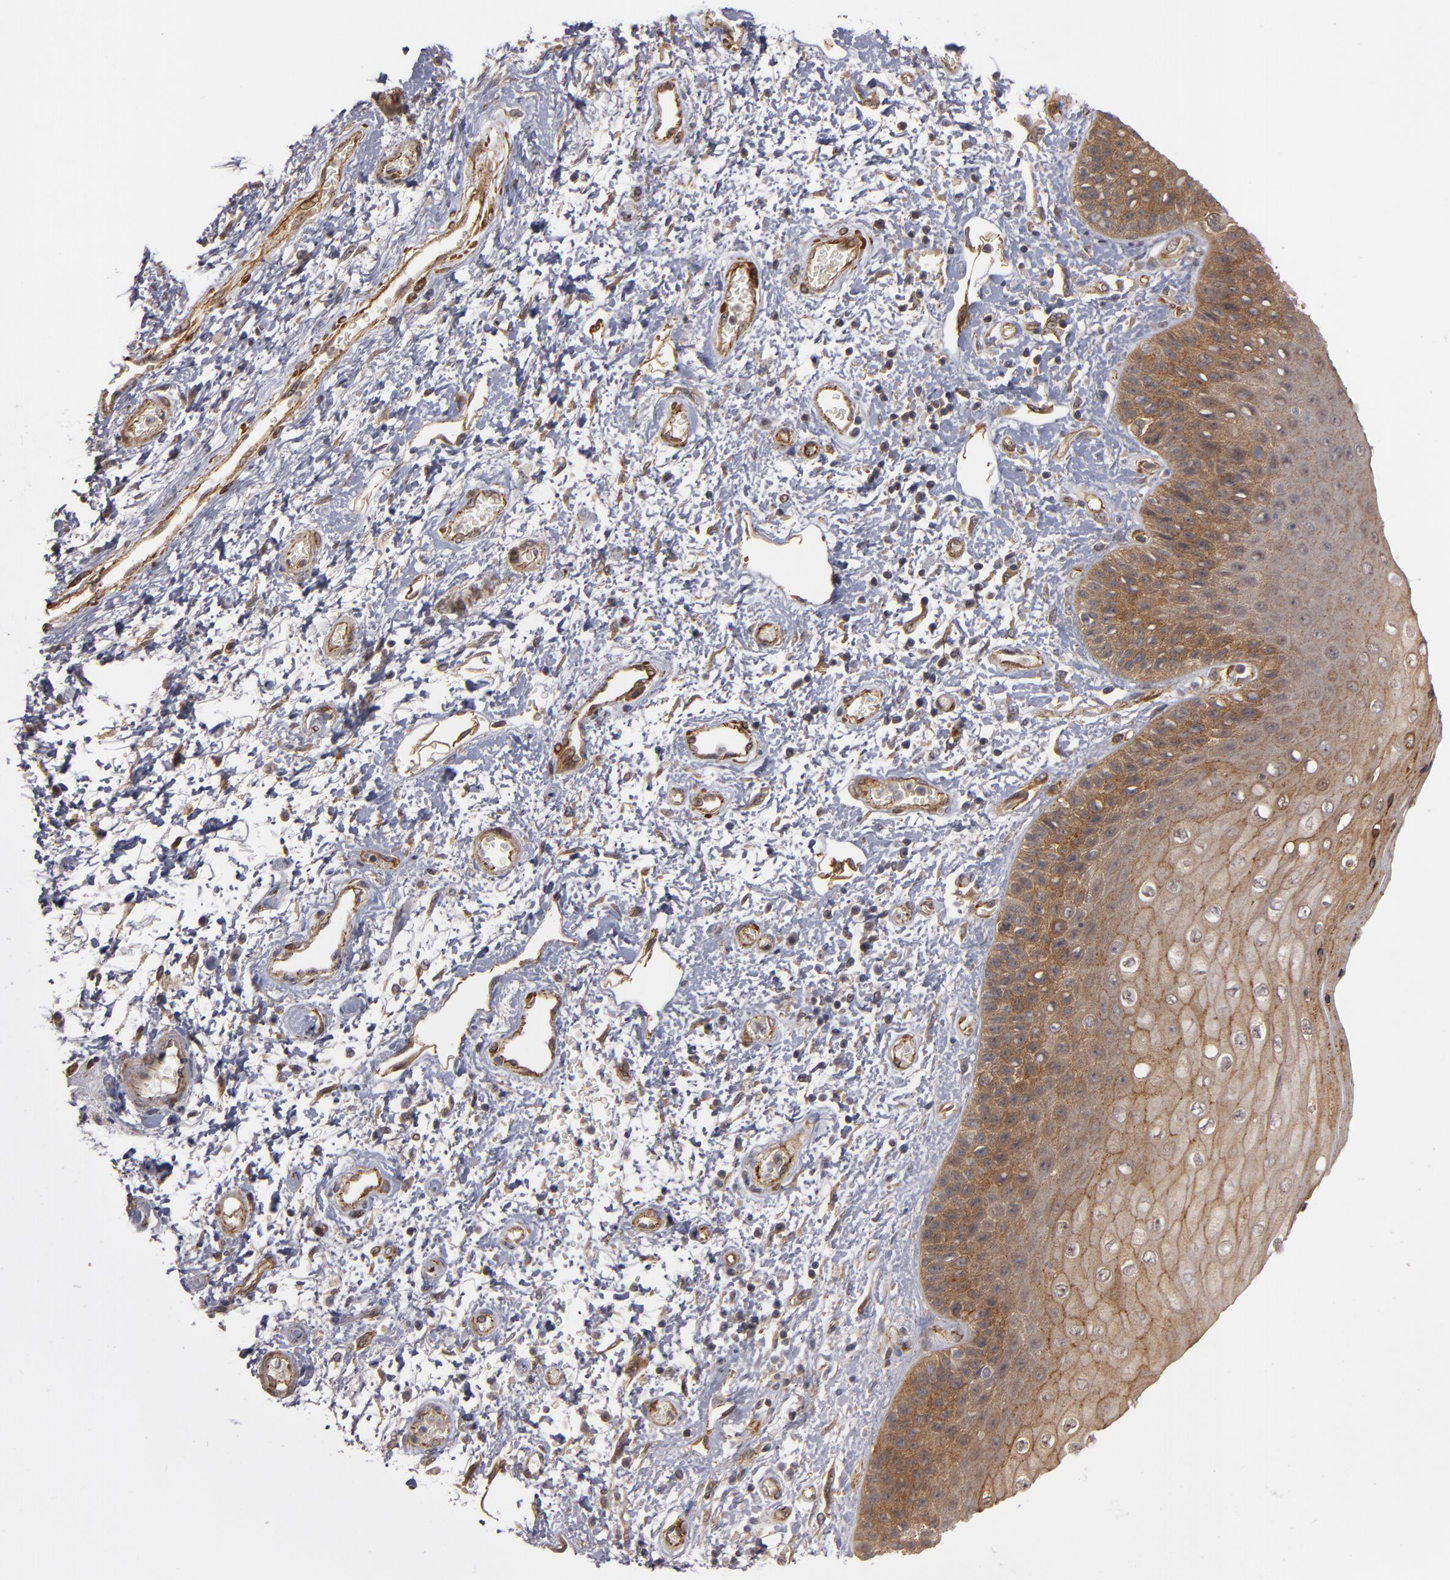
{"staining": {"intensity": "moderate", "quantity": ">75%", "location": "cytoplasmic/membranous"}, "tissue": "skin", "cell_type": "Epidermal cells", "image_type": "normal", "snomed": [{"axis": "morphology", "description": "Normal tissue, NOS"}, {"axis": "topography", "description": "Anal"}], "caption": "IHC staining of unremarkable skin, which displays medium levels of moderate cytoplasmic/membranous expression in approximately >75% of epidermal cells indicating moderate cytoplasmic/membranous protein staining. The staining was performed using DAB (3,3'-diaminobenzidine) (brown) for protein detection and nuclei were counterstained in hematoxylin (blue).", "gene": "TJP1", "patient": {"sex": "female", "age": 46}}